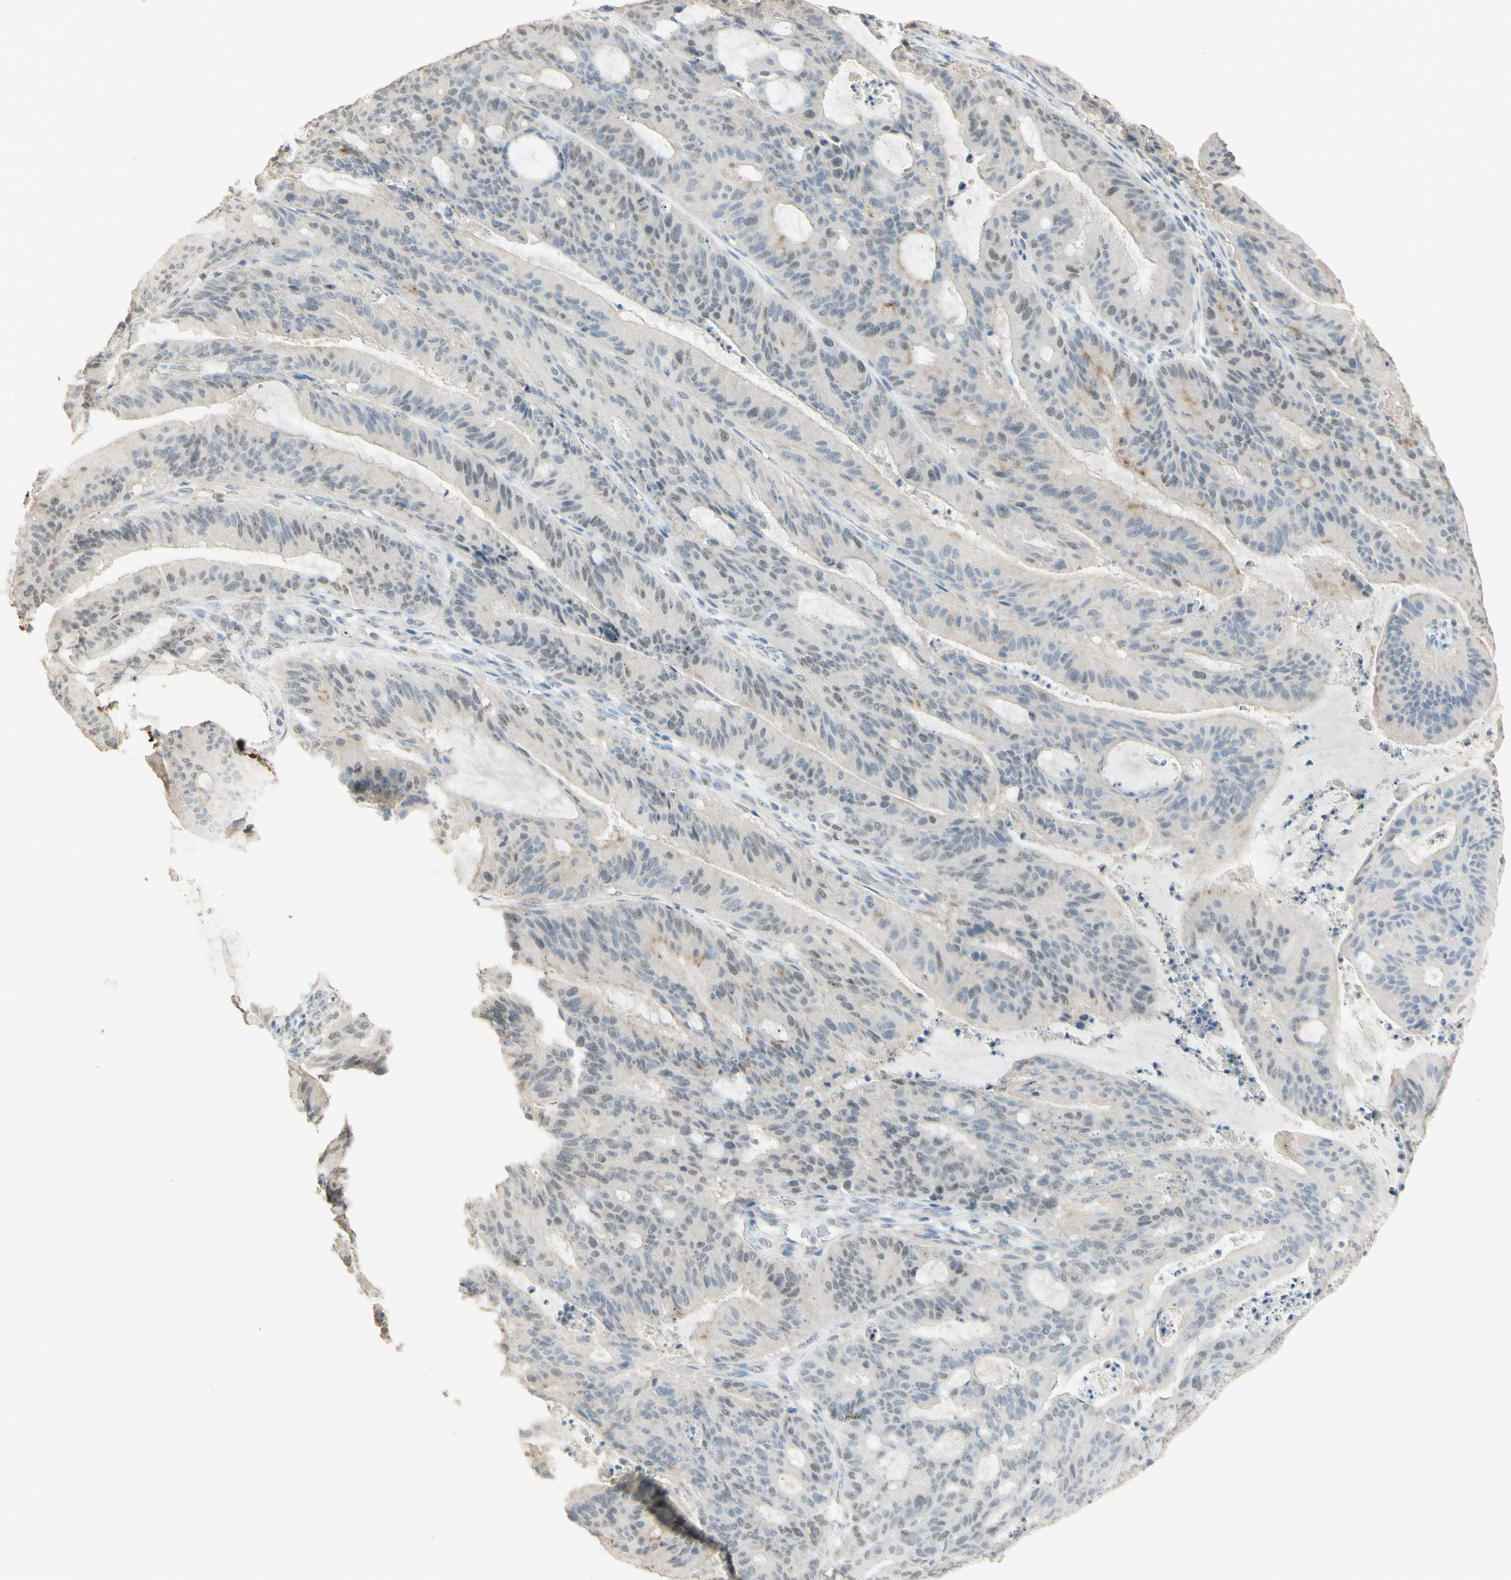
{"staining": {"intensity": "weak", "quantity": "<25%", "location": "nuclear"}, "tissue": "liver cancer", "cell_type": "Tumor cells", "image_type": "cancer", "snomed": [{"axis": "morphology", "description": "Cholangiocarcinoma"}, {"axis": "topography", "description": "Liver"}], "caption": "High power microscopy micrograph of an IHC image of liver cancer, revealing no significant positivity in tumor cells.", "gene": "MUC3A", "patient": {"sex": "female", "age": 73}}